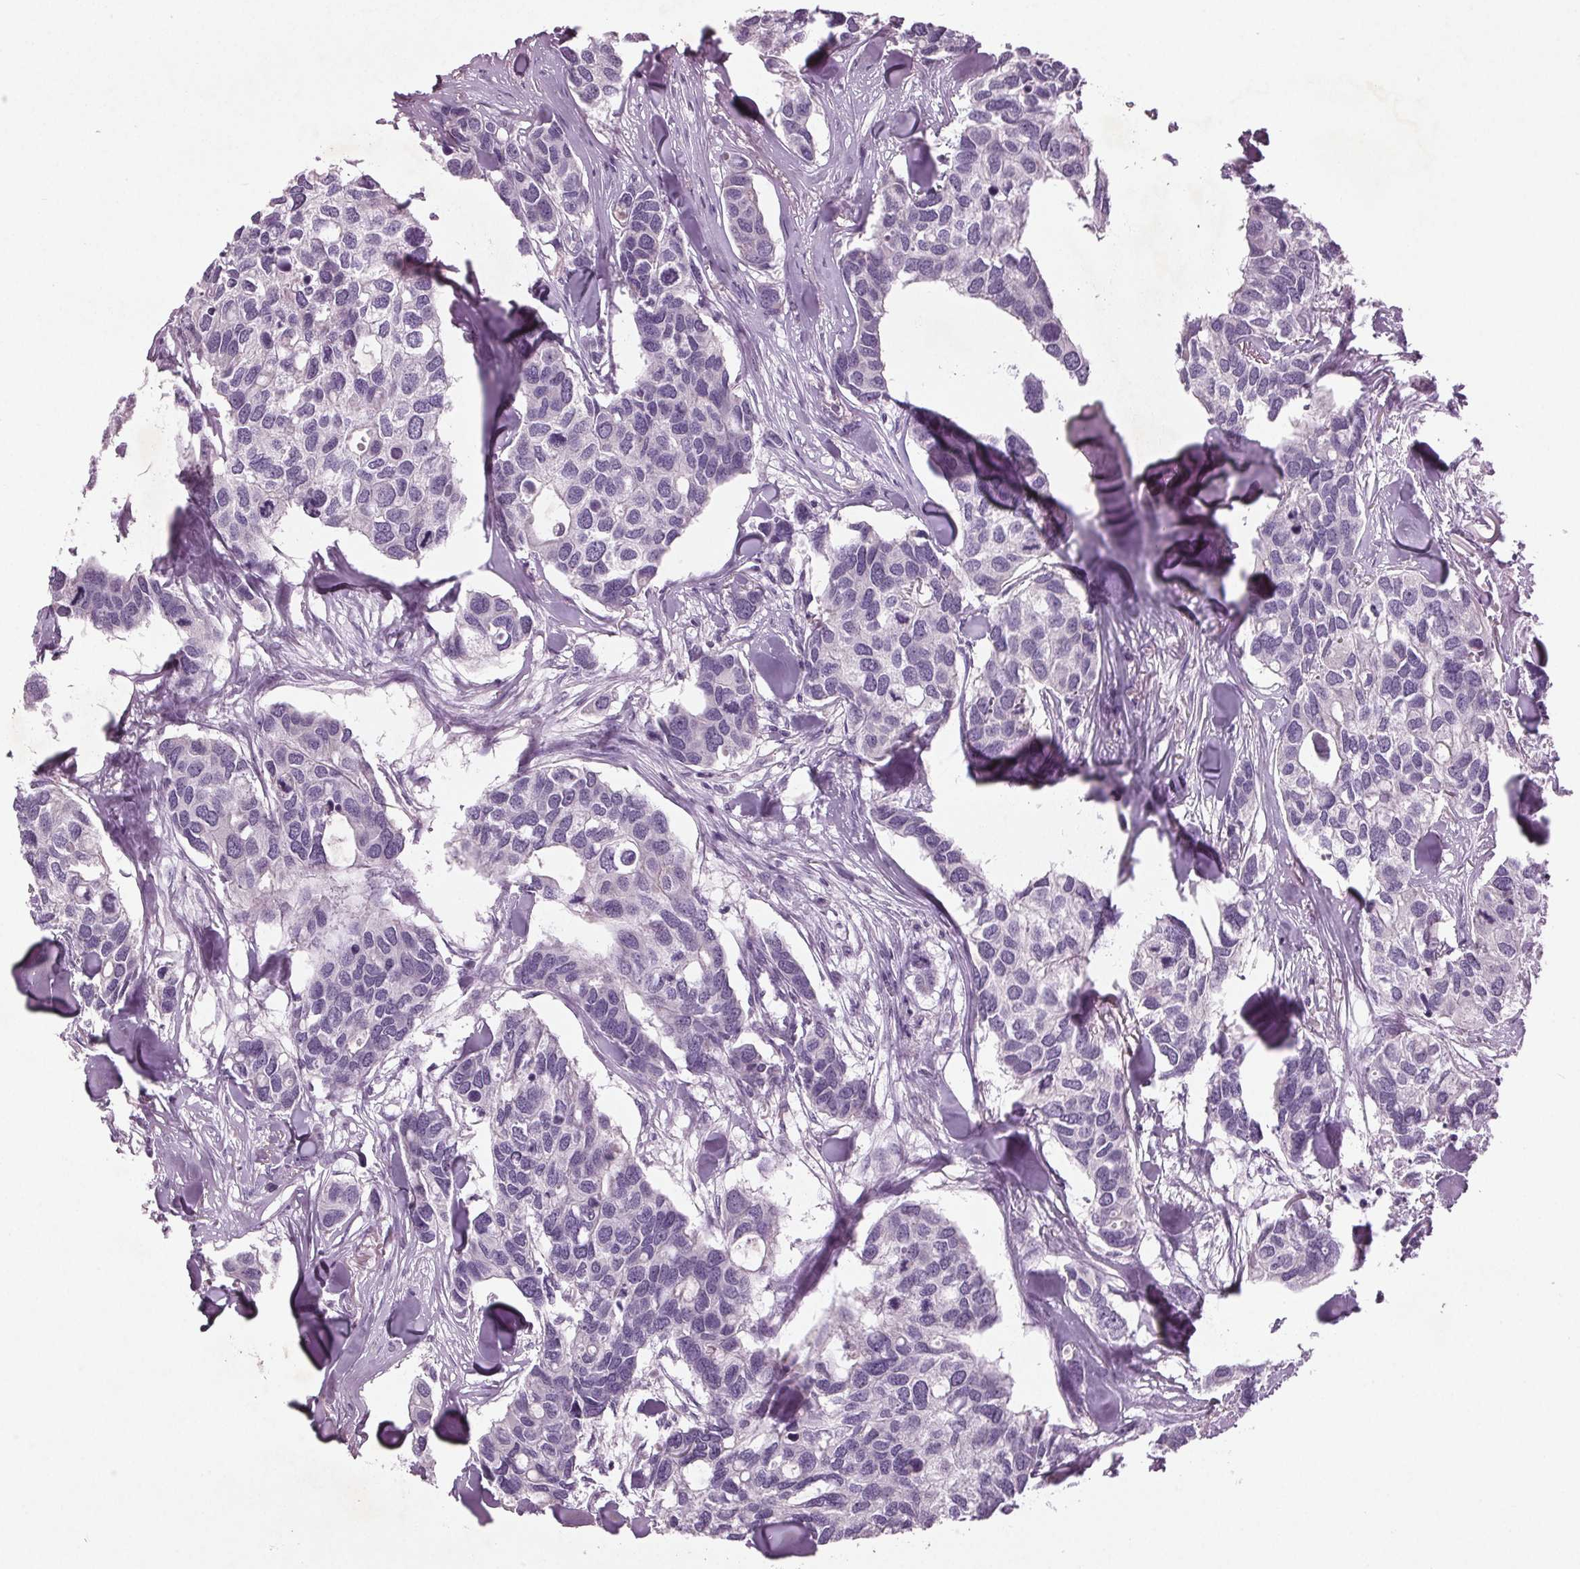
{"staining": {"intensity": "negative", "quantity": "none", "location": "none"}, "tissue": "breast cancer", "cell_type": "Tumor cells", "image_type": "cancer", "snomed": [{"axis": "morphology", "description": "Duct carcinoma"}, {"axis": "topography", "description": "Breast"}], "caption": "DAB (3,3'-diaminobenzidine) immunohistochemical staining of human breast intraductal carcinoma displays no significant positivity in tumor cells.", "gene": "BHLHE22", "patient": {"sex": "female", "age": 83}}